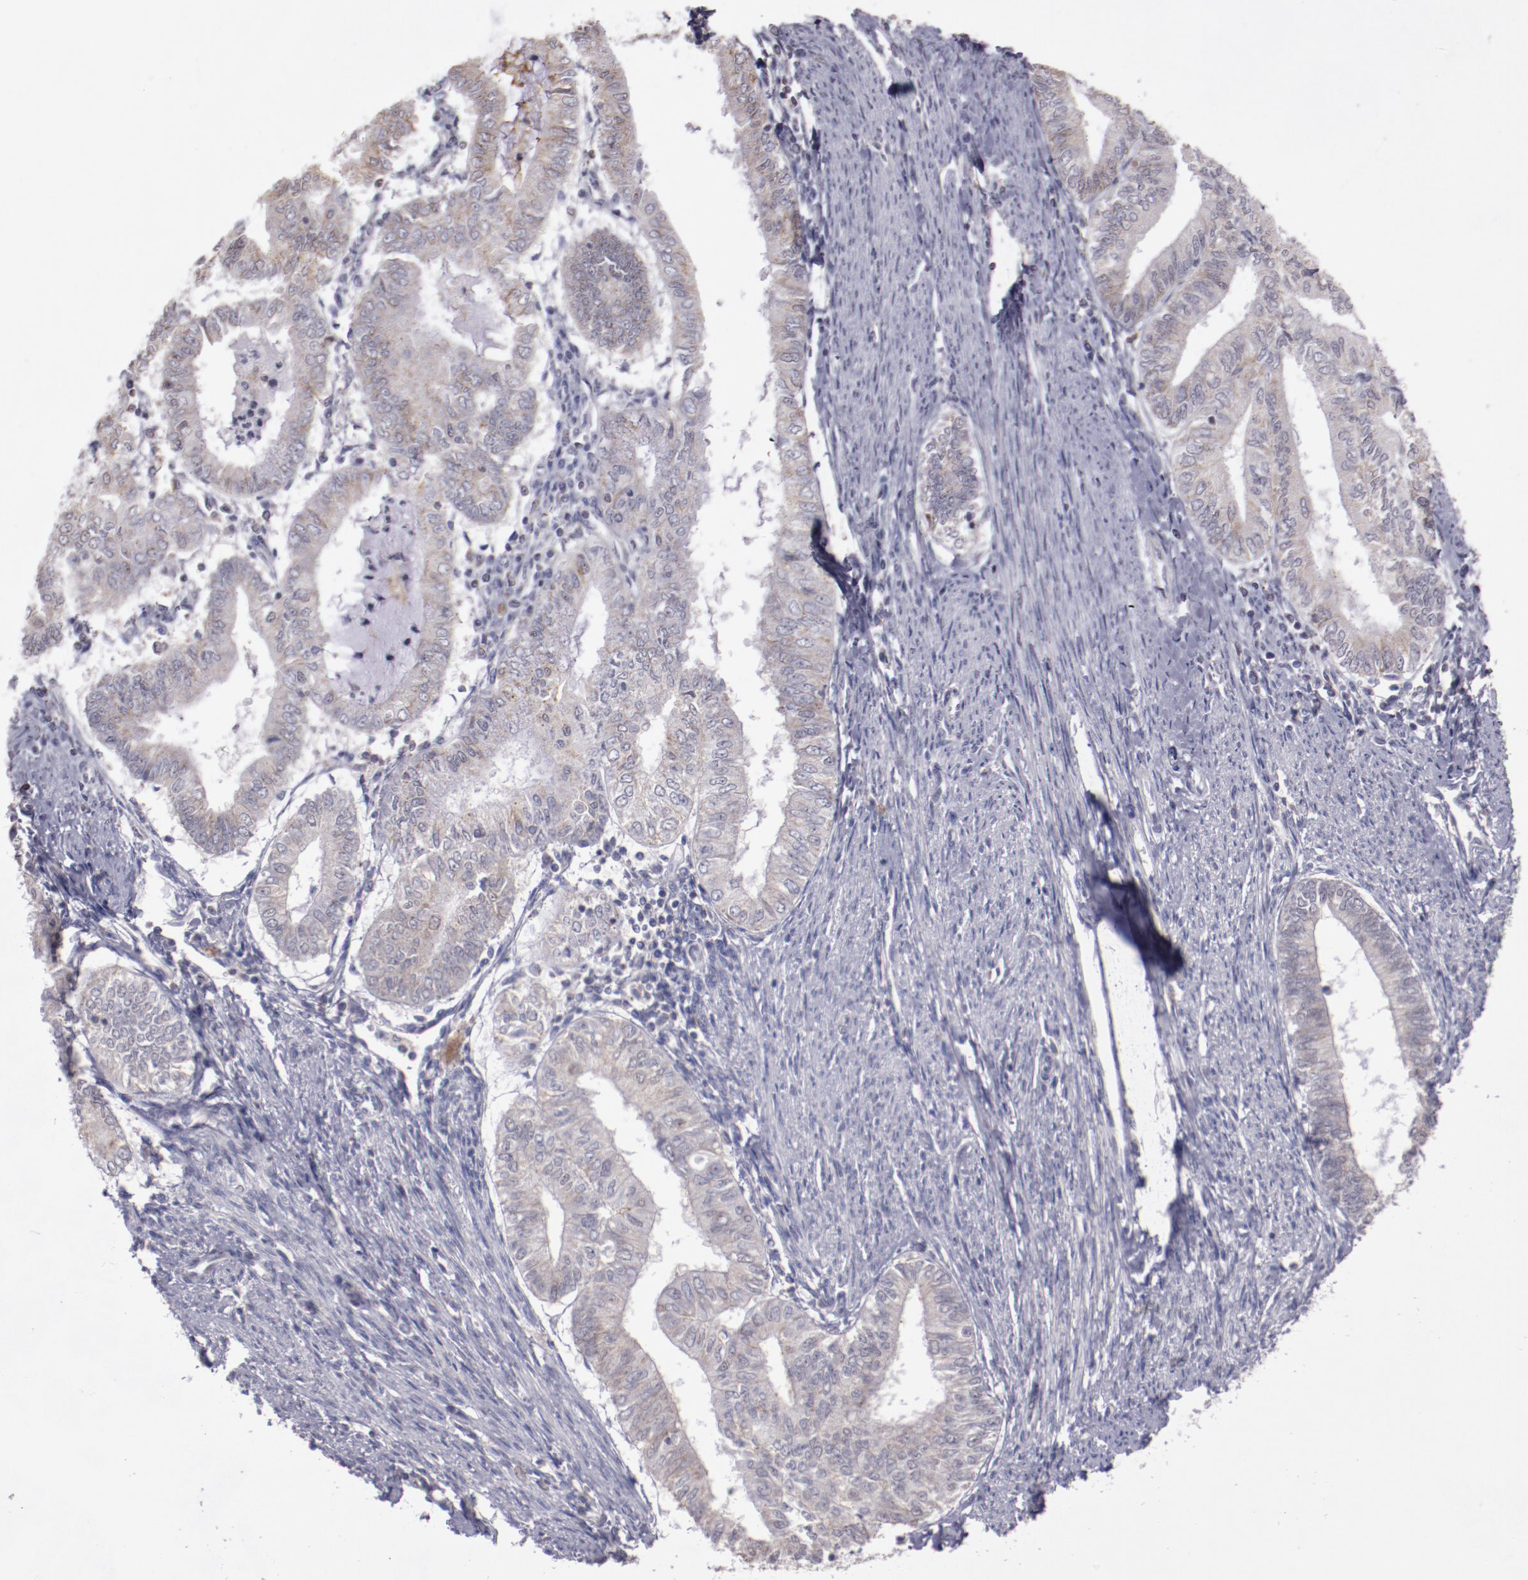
{"staining": {"intensity": "weak", "quantity": "25%-75%", "location": "cytoplasmic/membranous"}, "tissue": "endometrial cancer", "cell_type": "Tumor cells", "image_type": "cancer", "snomed": [{"axis": "morphology", "description": "Adenocarcinoma, NOS"}, {"axis": "topography", "description": "Endometrium"}], "caption": "Protein positivity by immunohistochemistry (IHC) displays weak cytoplasmic/membranous staining in approximately 25%-75% of tumor cells in adenocarcinoma (endometrial).", "gene": "NRXN3", "patient": {"sex": "female", "age": 66}}